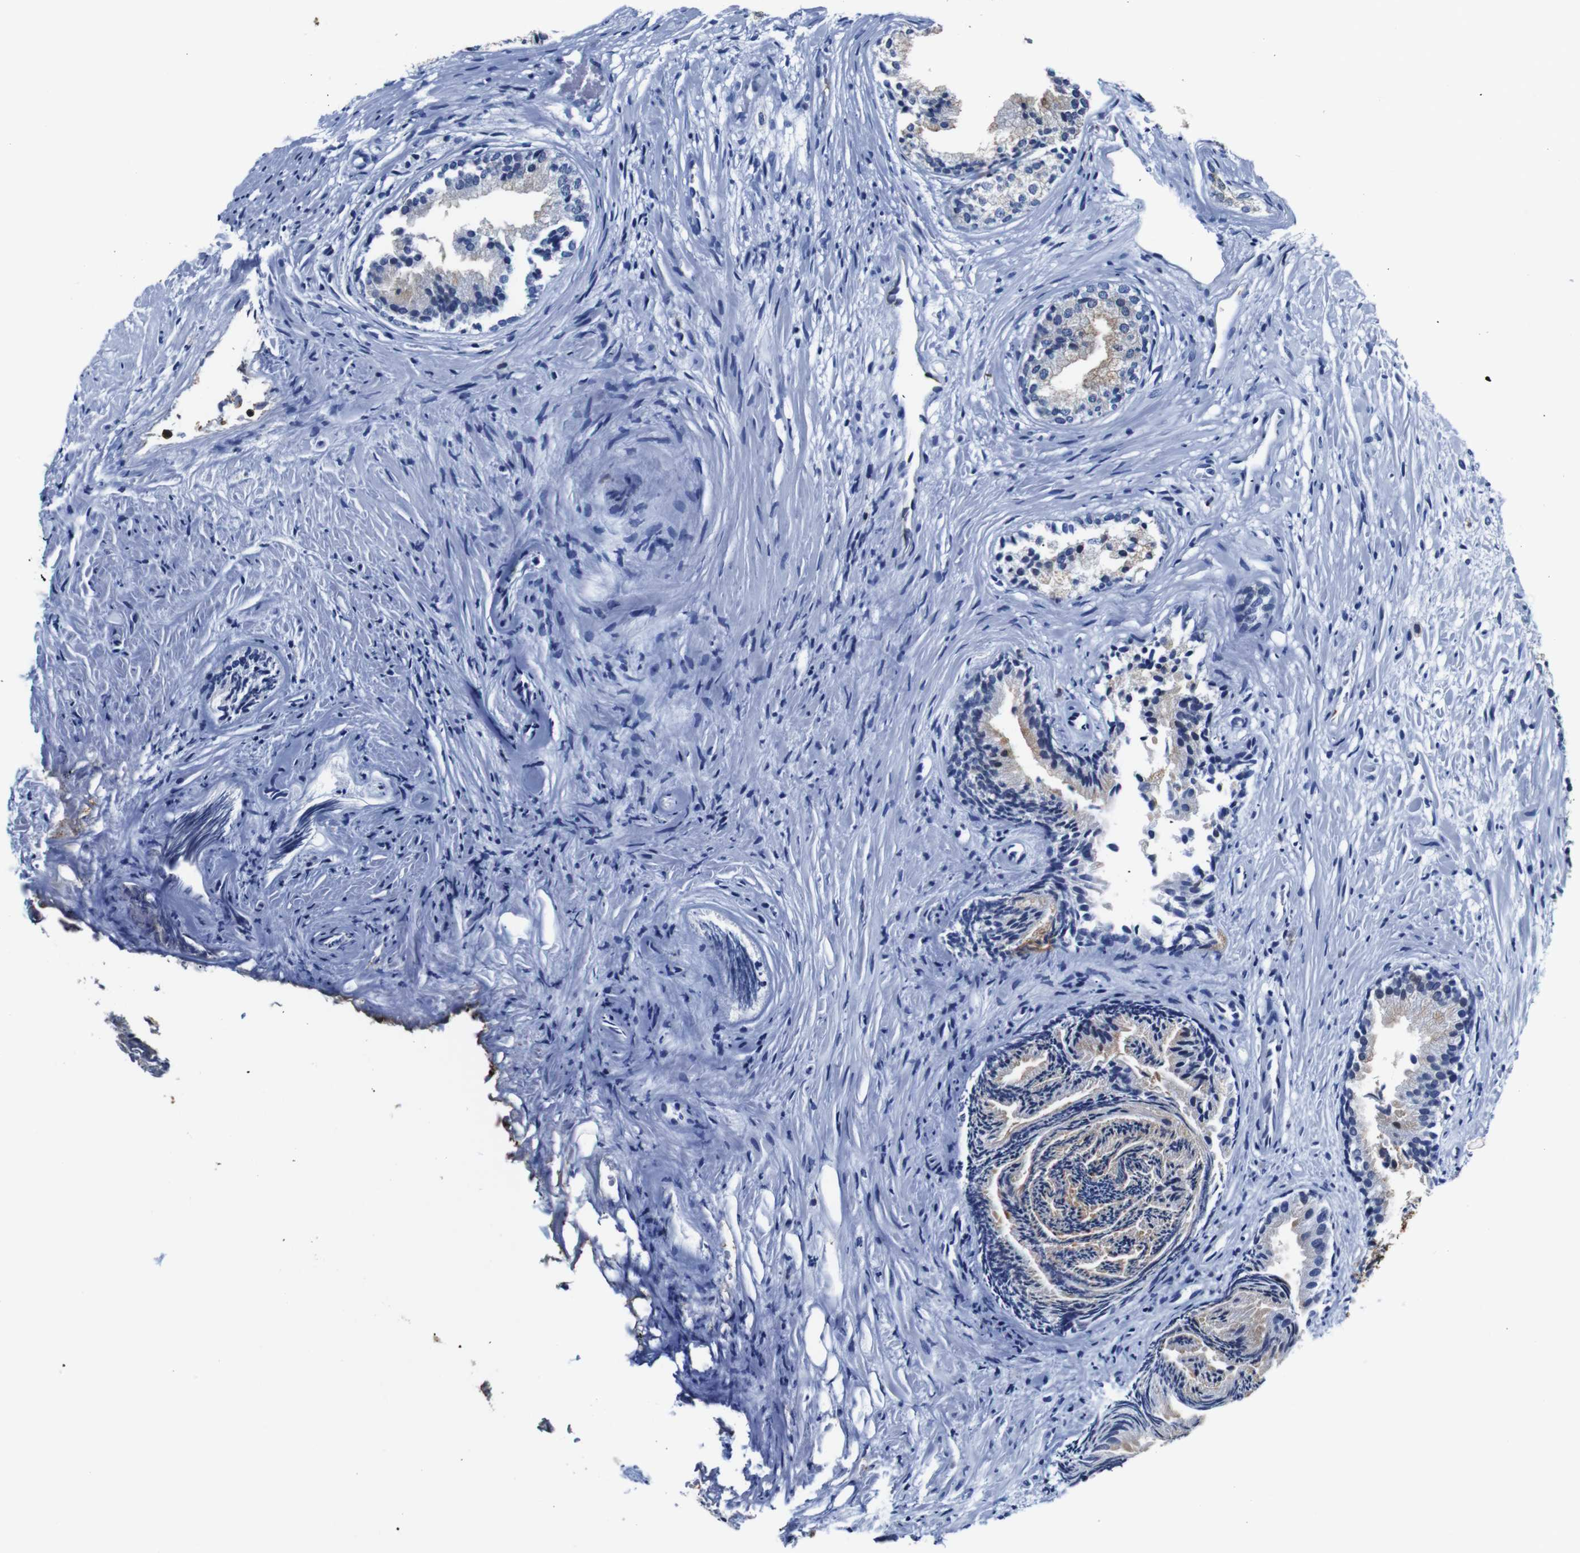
{"staining": {"intensity": "strong", "quantity": ">75%", "location": "cytoplasmic/membranous"}, "tissue": "prostate", "cell_type": "Glandular cells", "image_type": "normal", "snomed": [{"axis": "morphology", "description": "Normal tissue, NOS"}, {"axis": "topography", "description": "Prostate"}], "caption": "The photomicrograph reveals staining of benign prostate, revealing strong cytoplasmic/membranous protein expression (brown color) within glandular cells. The staining is performed using DAB brown chromogen to label protein expression. The nuclei are counter-stained blue using hematoxylin.", "gene": "ANXA1", "patient": {"sex": "male", "age": 76}}